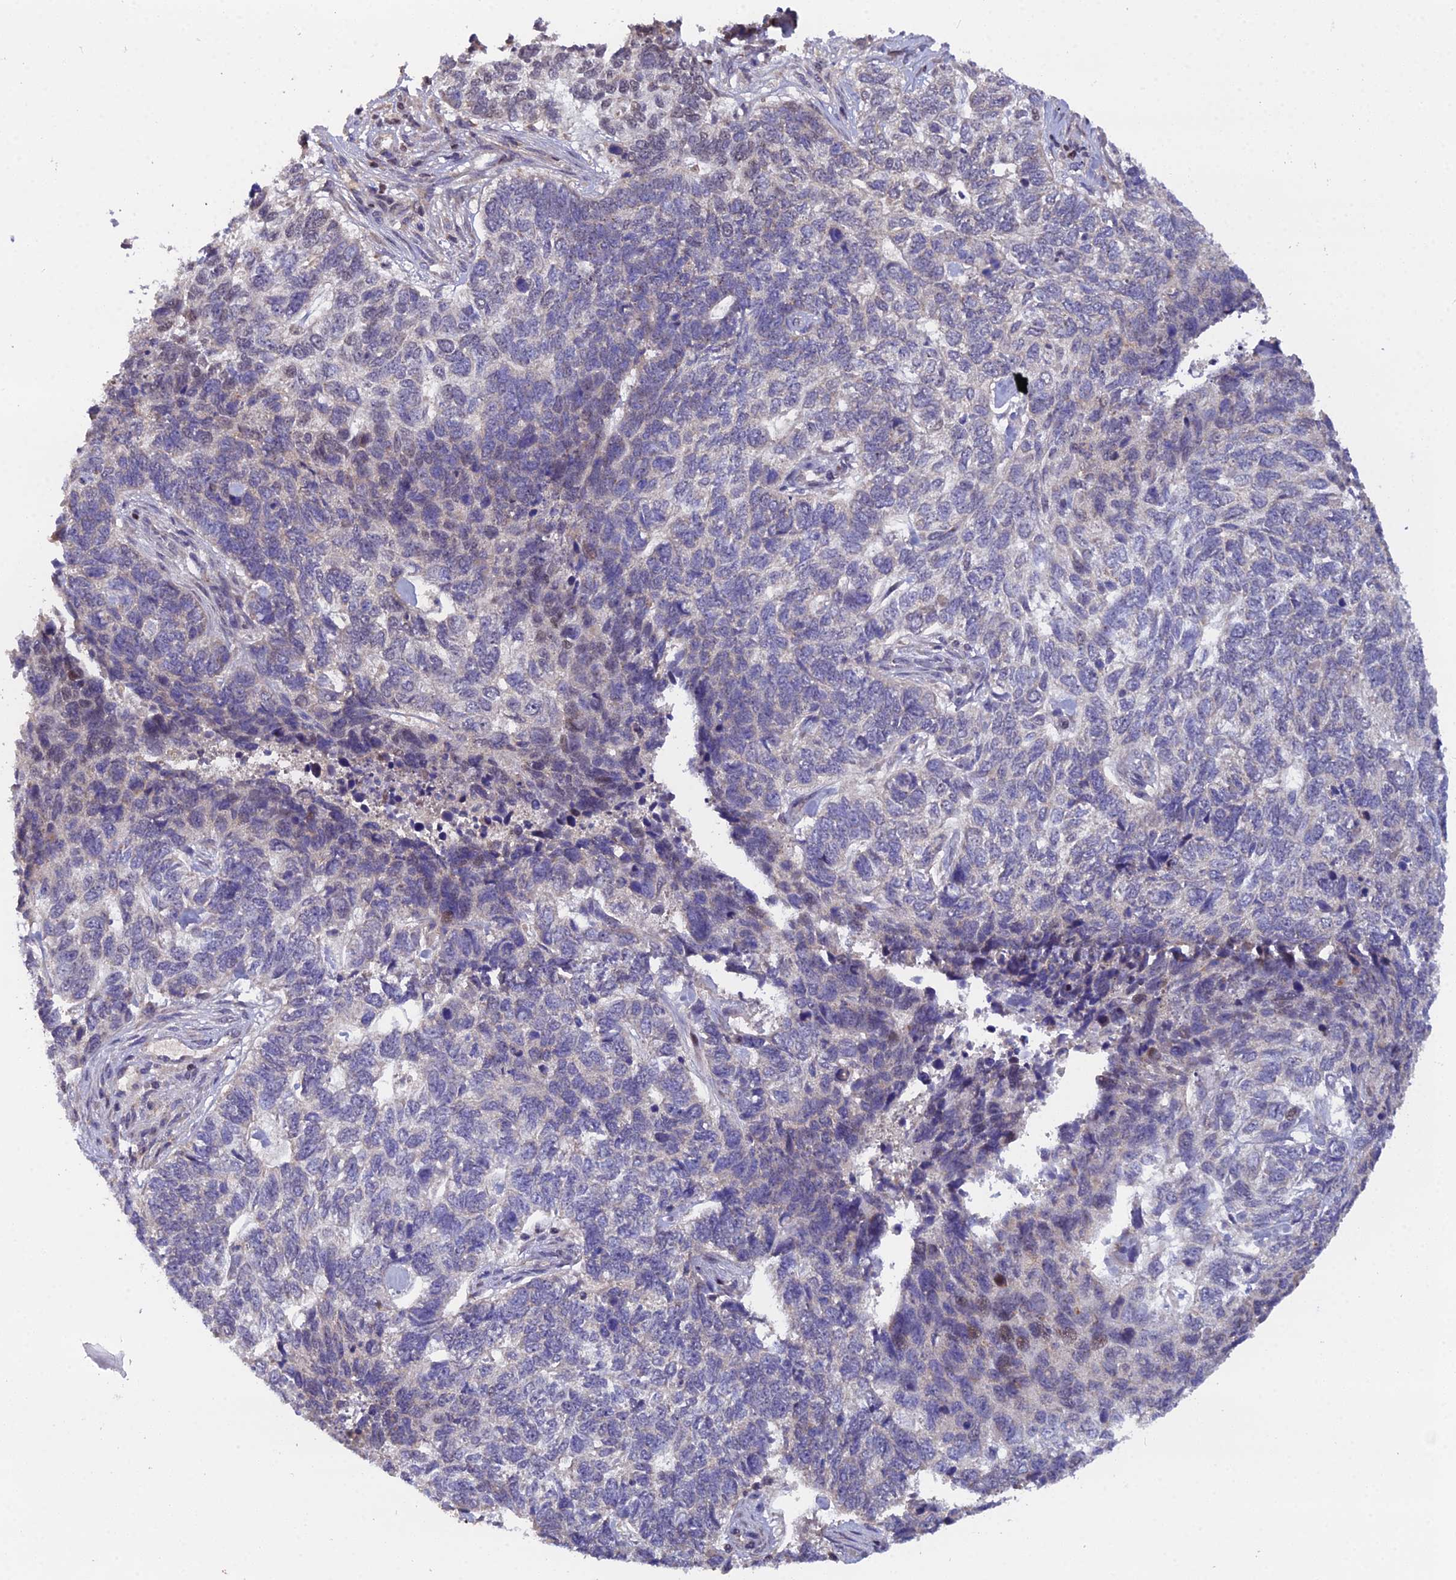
{"staining": {"intensity": "weak", "quantity": "<25%", "location": "nuclear"}, "tissue": "skin cancer", "cell_type": "Tumor cells", "image_type": "cancer", "snomed": [{"axis": "morphology", "description": "Basal cell carcinoma"}, {"axis": "topography", "description": "Skin"}], "caption": "Immunohistochemistry of human basal cell carcinoma (skin) reveals no positivity in tumor cells.", "gene": "ARL2", "patient": {"sex": "female", "age": 65}}